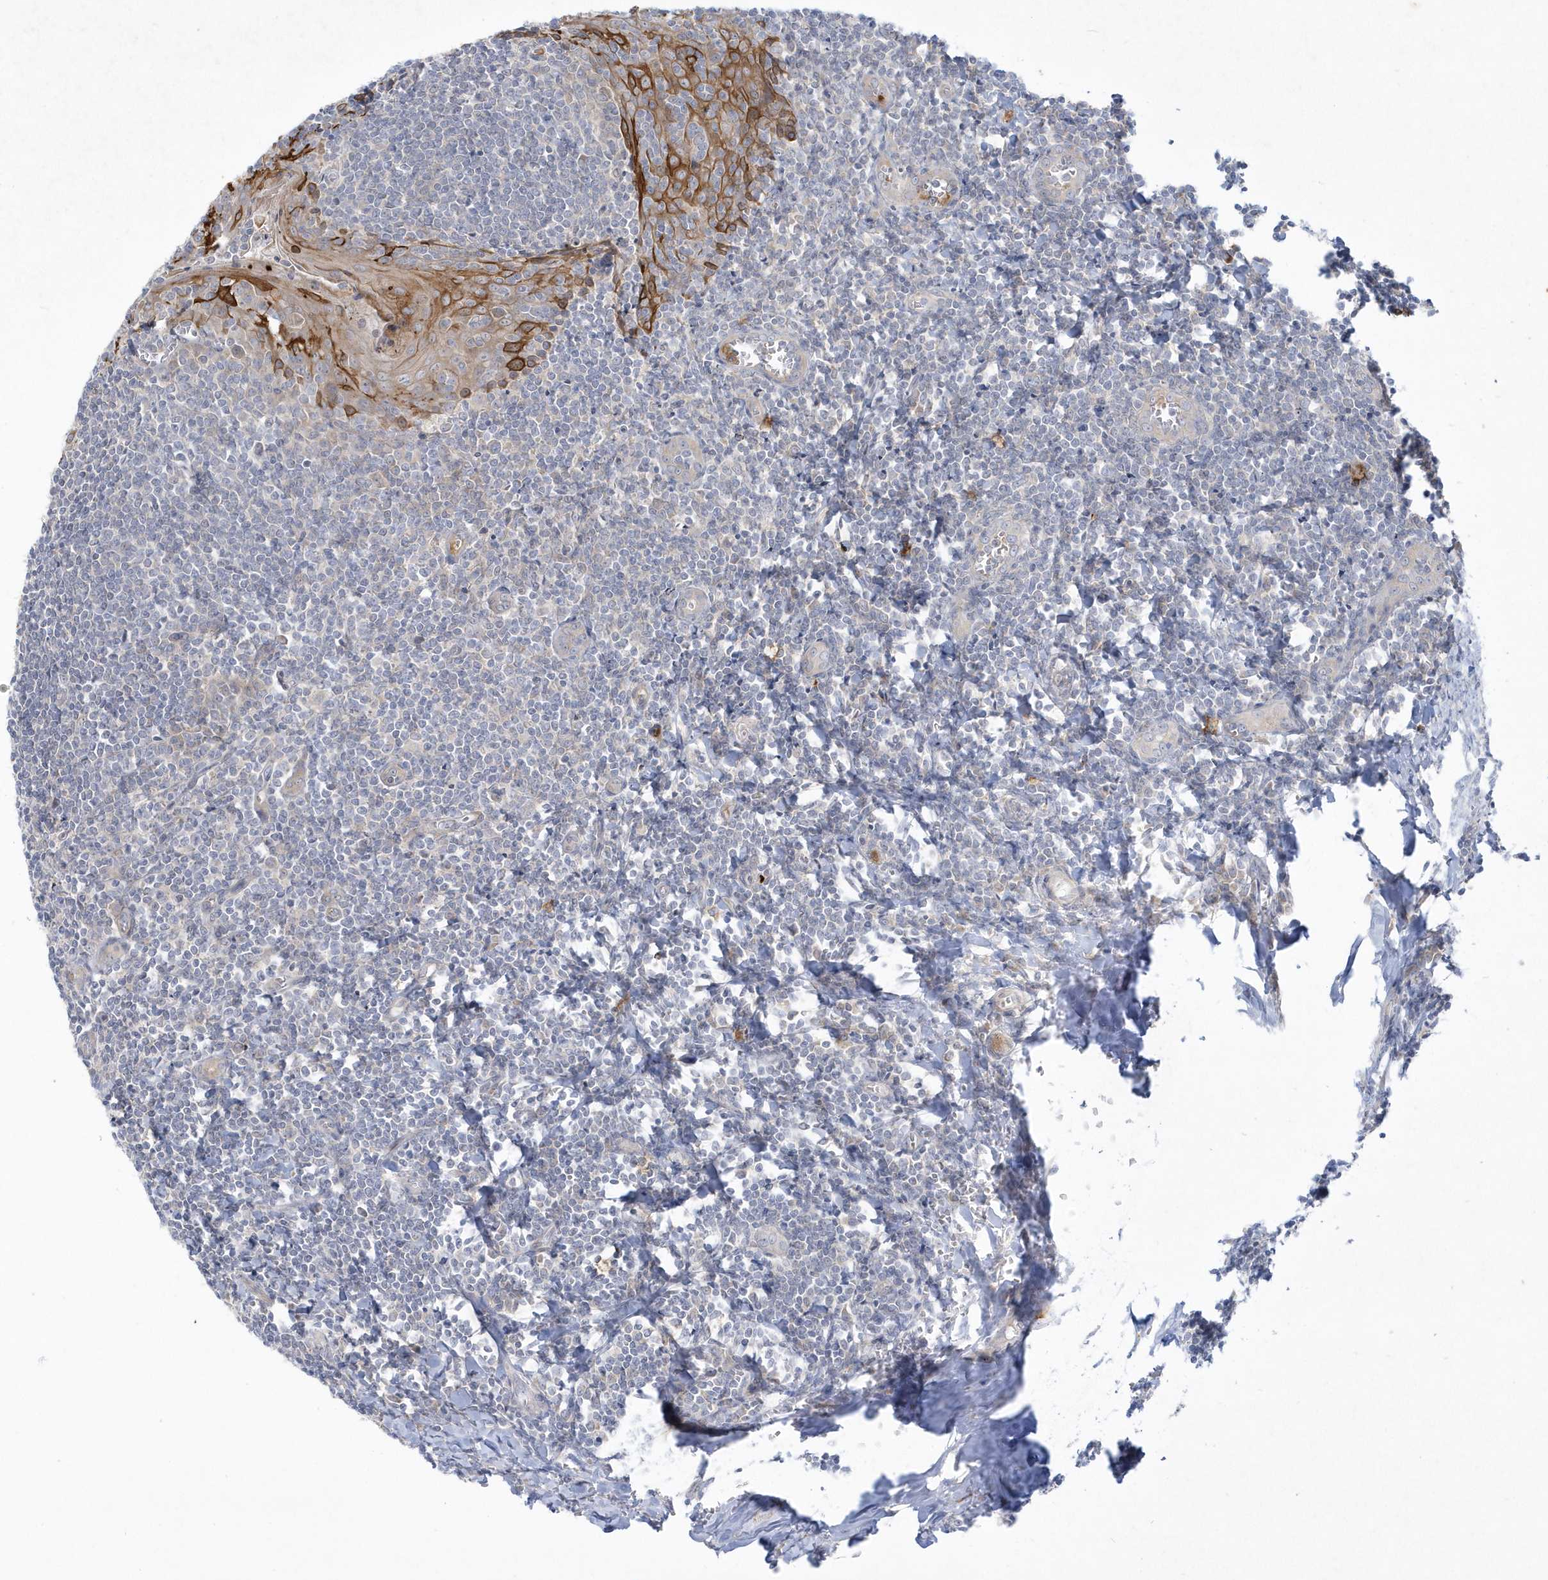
{"staining": {"intensity": "negative", "quantity": "none", "location": "none"}, "tissue": "tonsil", "cell_type": "Germinal center cells", "image_type": "normal", "snomed": [{"axis": "morphology", "description": "Normal tissue, NOS"}, {"axis": "topography", "description": "Tonsil"}], "caption": "Tonsil stained for a protein using immunohistochemistry displays no expression germinal center cells.", "gene": "LARS1", "patient": {"sex": "male", "age": 27}}